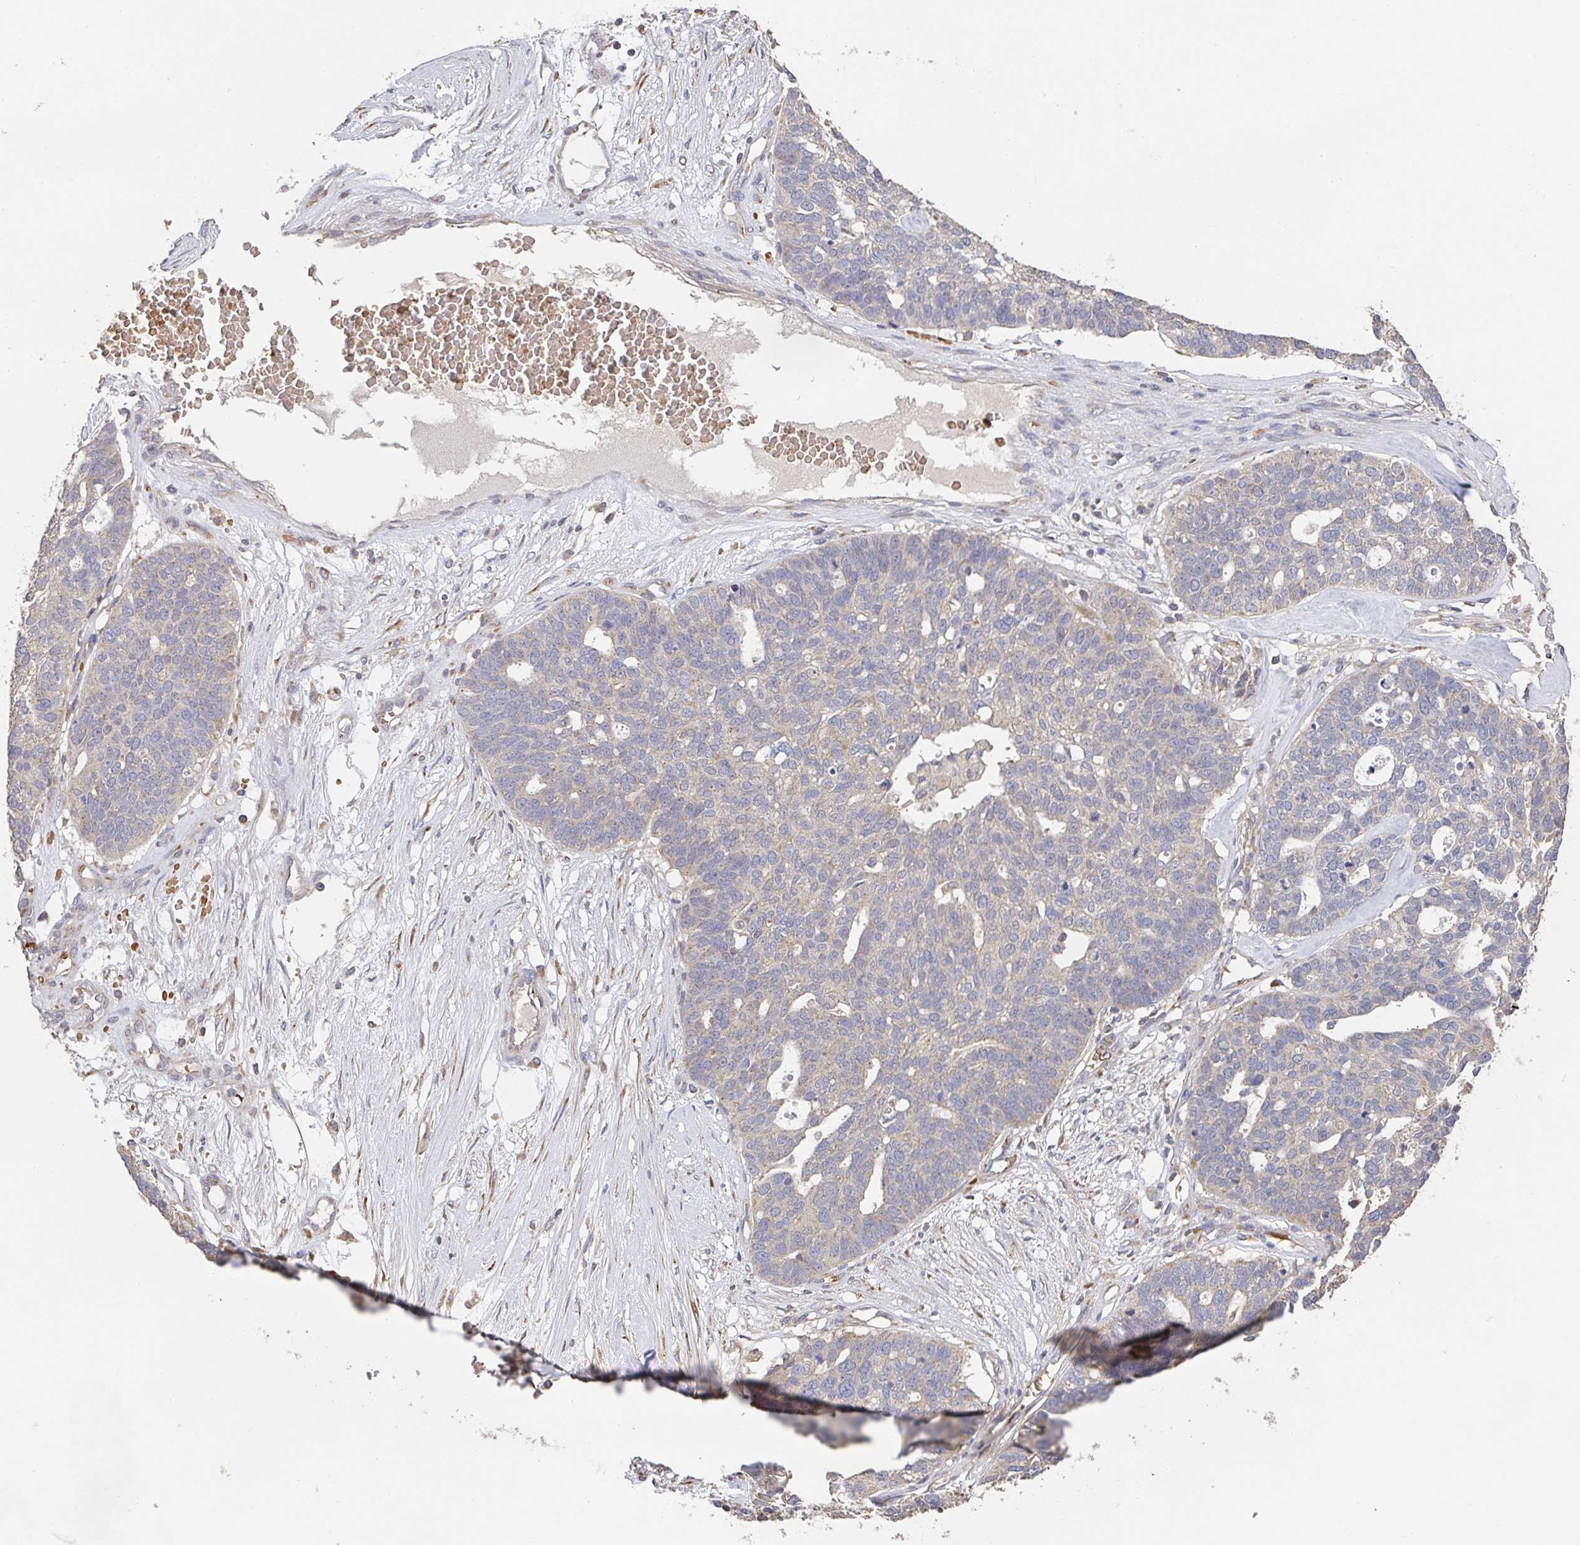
{"staining": {"intensity": "negative", "quantity": "none", "location": "none"}, "tissue": "ovarian cancer", "cell_type": "Tumor cells", "image_type": "cancer", "snomed": [{"axis": "morphology", "description": "Cystadenocarcinoma, serous, NOS"}, {"axis": "topography", "description": "Ovary"}], "caption": "An image of serous cystadenocarcinoma (ovarian) stained for a protein displays no brown staining in tumor cells. (Immunohistochemistry (ihc), brightfield microscopy, high magnification).", "gene": "POLG", "patient": {"sex": "female", "age": 59}}